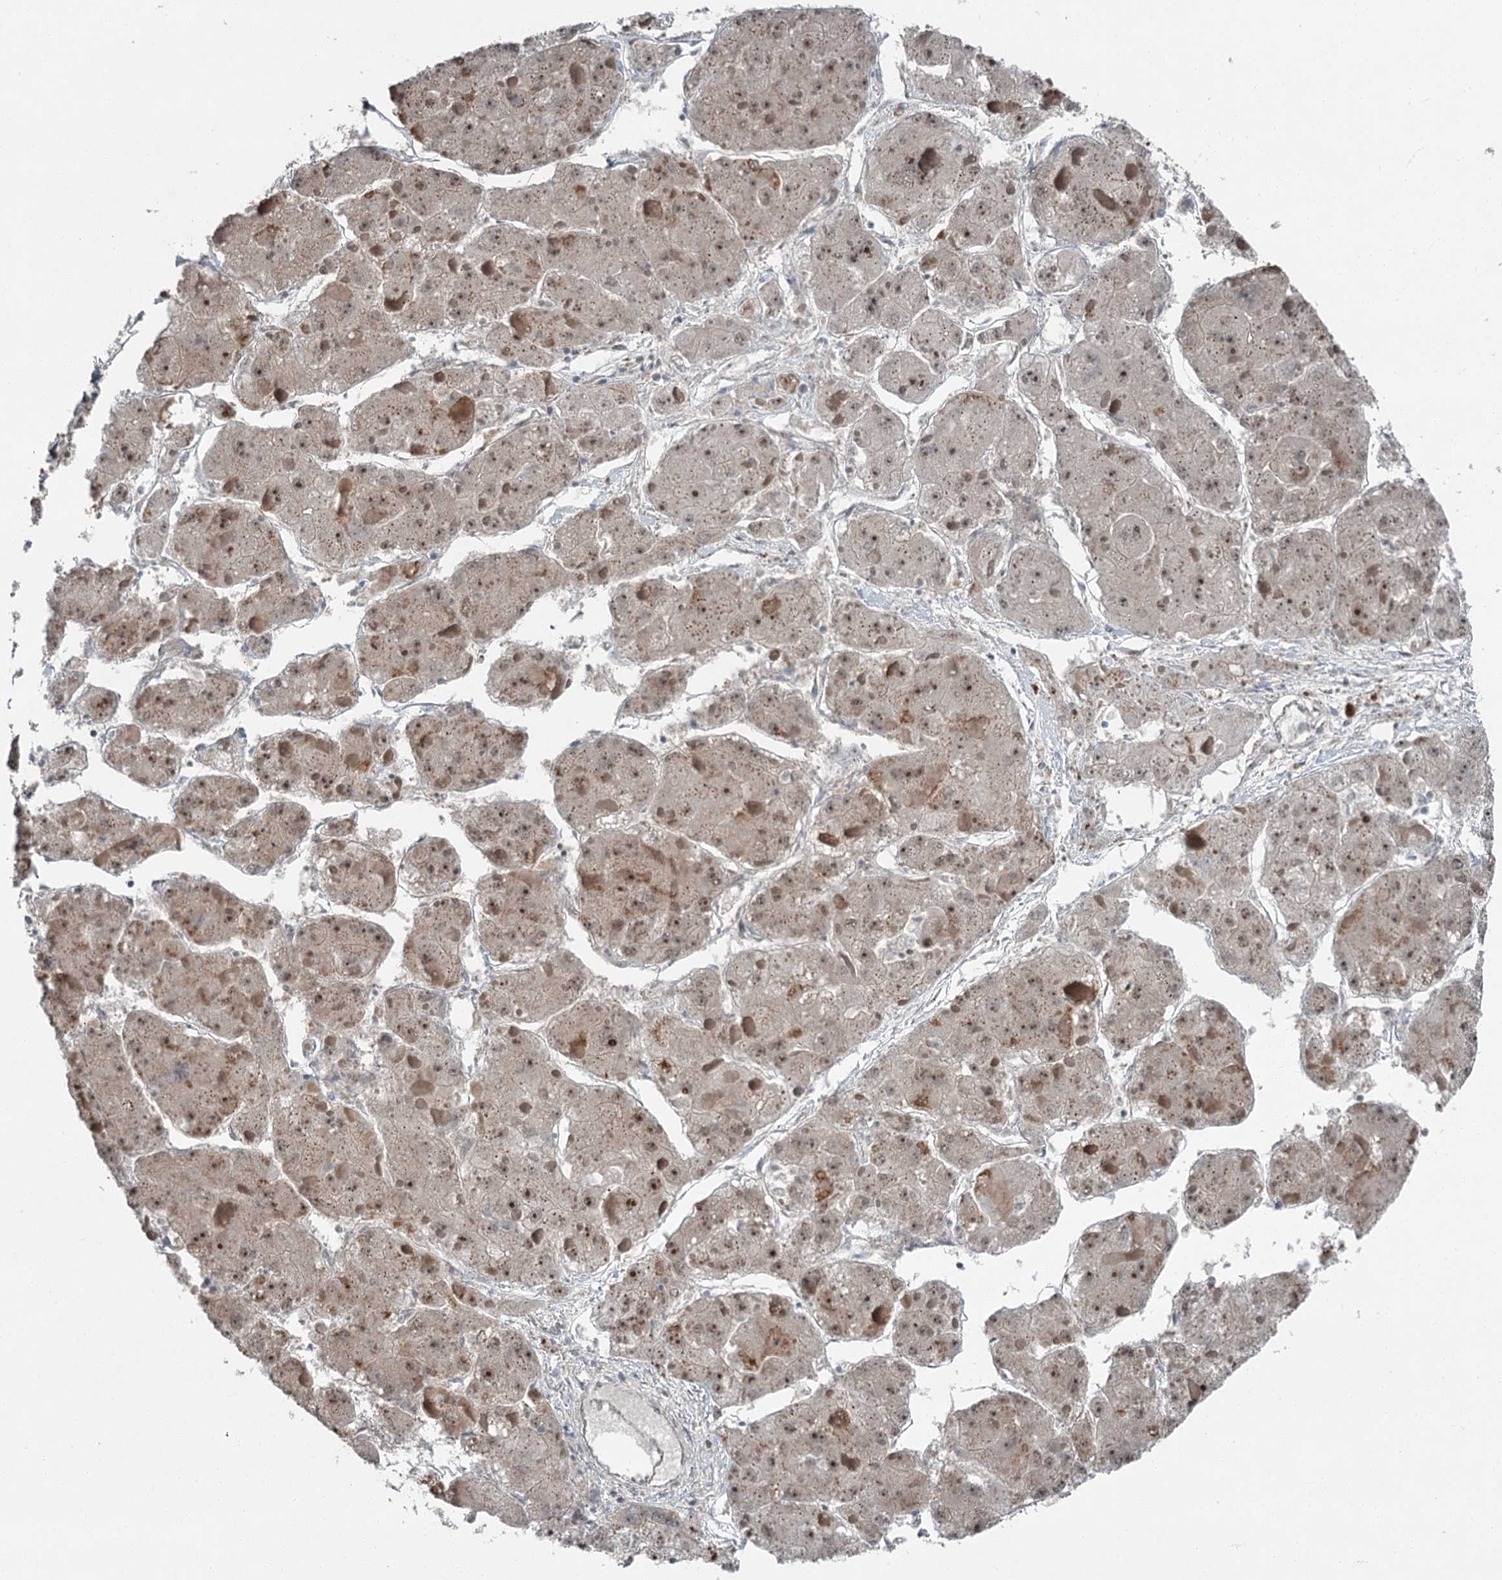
{"staining": {"intensity": "moderate", "quantity": "<25%", "location": "cytoplasmic/membranous,nuclear"}, "tissue": "liver cancer", "cell_type": "Tumor cells", "image_type": "cancer", "snomed": [{"axis": "morphology", "description": "Carcinoma, Hepatocellular, NOS"}, {"axis": "topography", "description": "Liver"}], "caption": "High-power microscopy captured an IHC histopathology image of liver hepatocellular carcinoma, revealing moderate cytoplasmic/membranous and nuclear positivity in about <25% of tumor cells. (DAB (3,3'-diaminobenzidine) = brown stain, brightfield microscopy at high magnification).", "gene": "EXOSC1", "patient": {"sex": "female", "age": 73}}